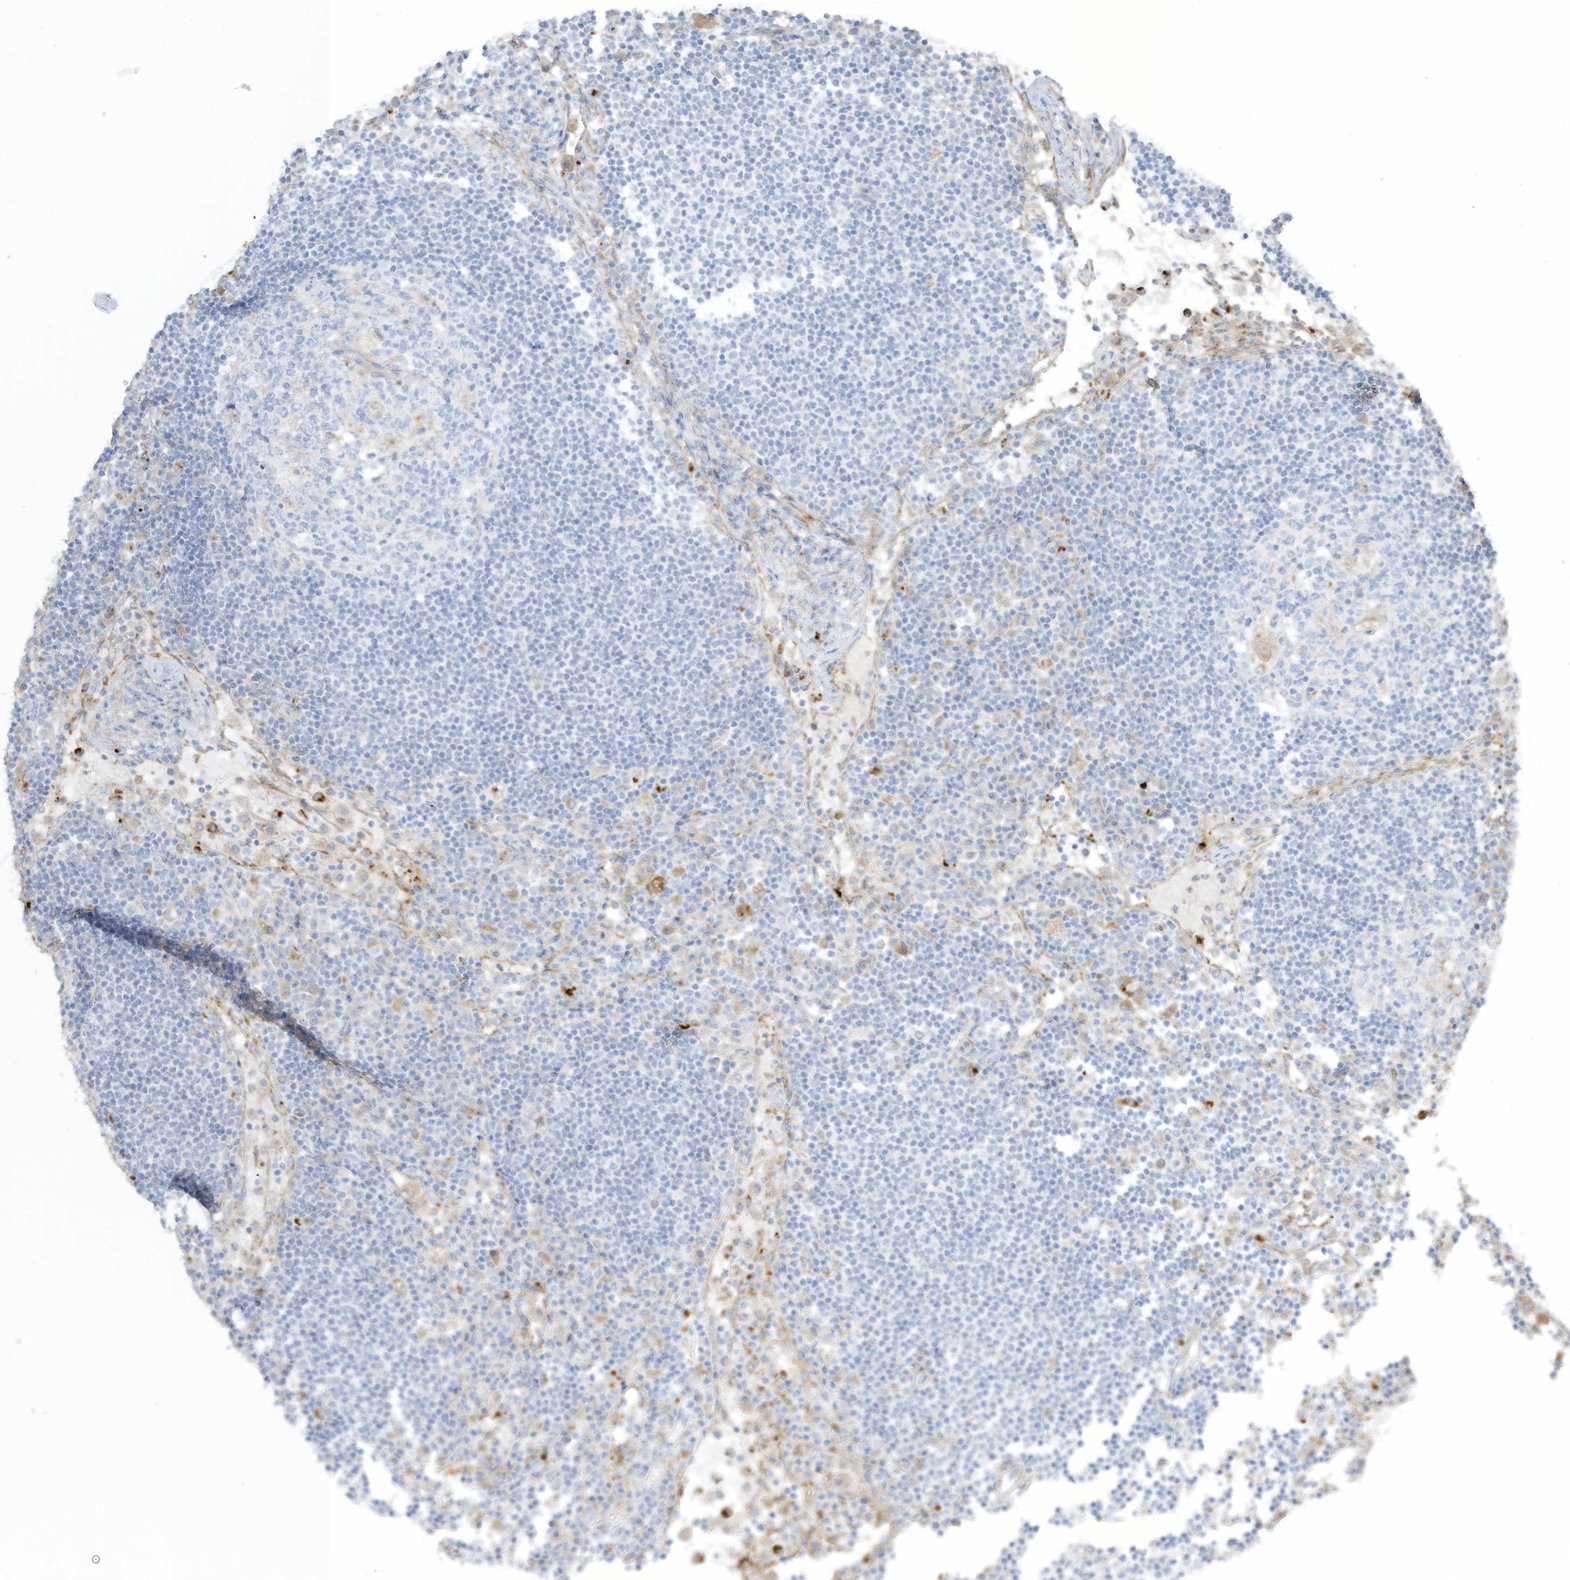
{"staining": {"intensity": "negative", "quantity": "none", "location": "none"}, "tissue": "lymph node", "cell_type": "Germinal center cells", "image_type": "normal", "snomed": [{"axis": "morphology", "description": "Normal tissue, NOS"}, {"axis": "topography", "description": "Lymph node"}], "caption": "IHC of benign lymph node reveals no expression in germinal center cells.", "gene": "TAL2", "patient": {"sex": "female", "age": 53}}